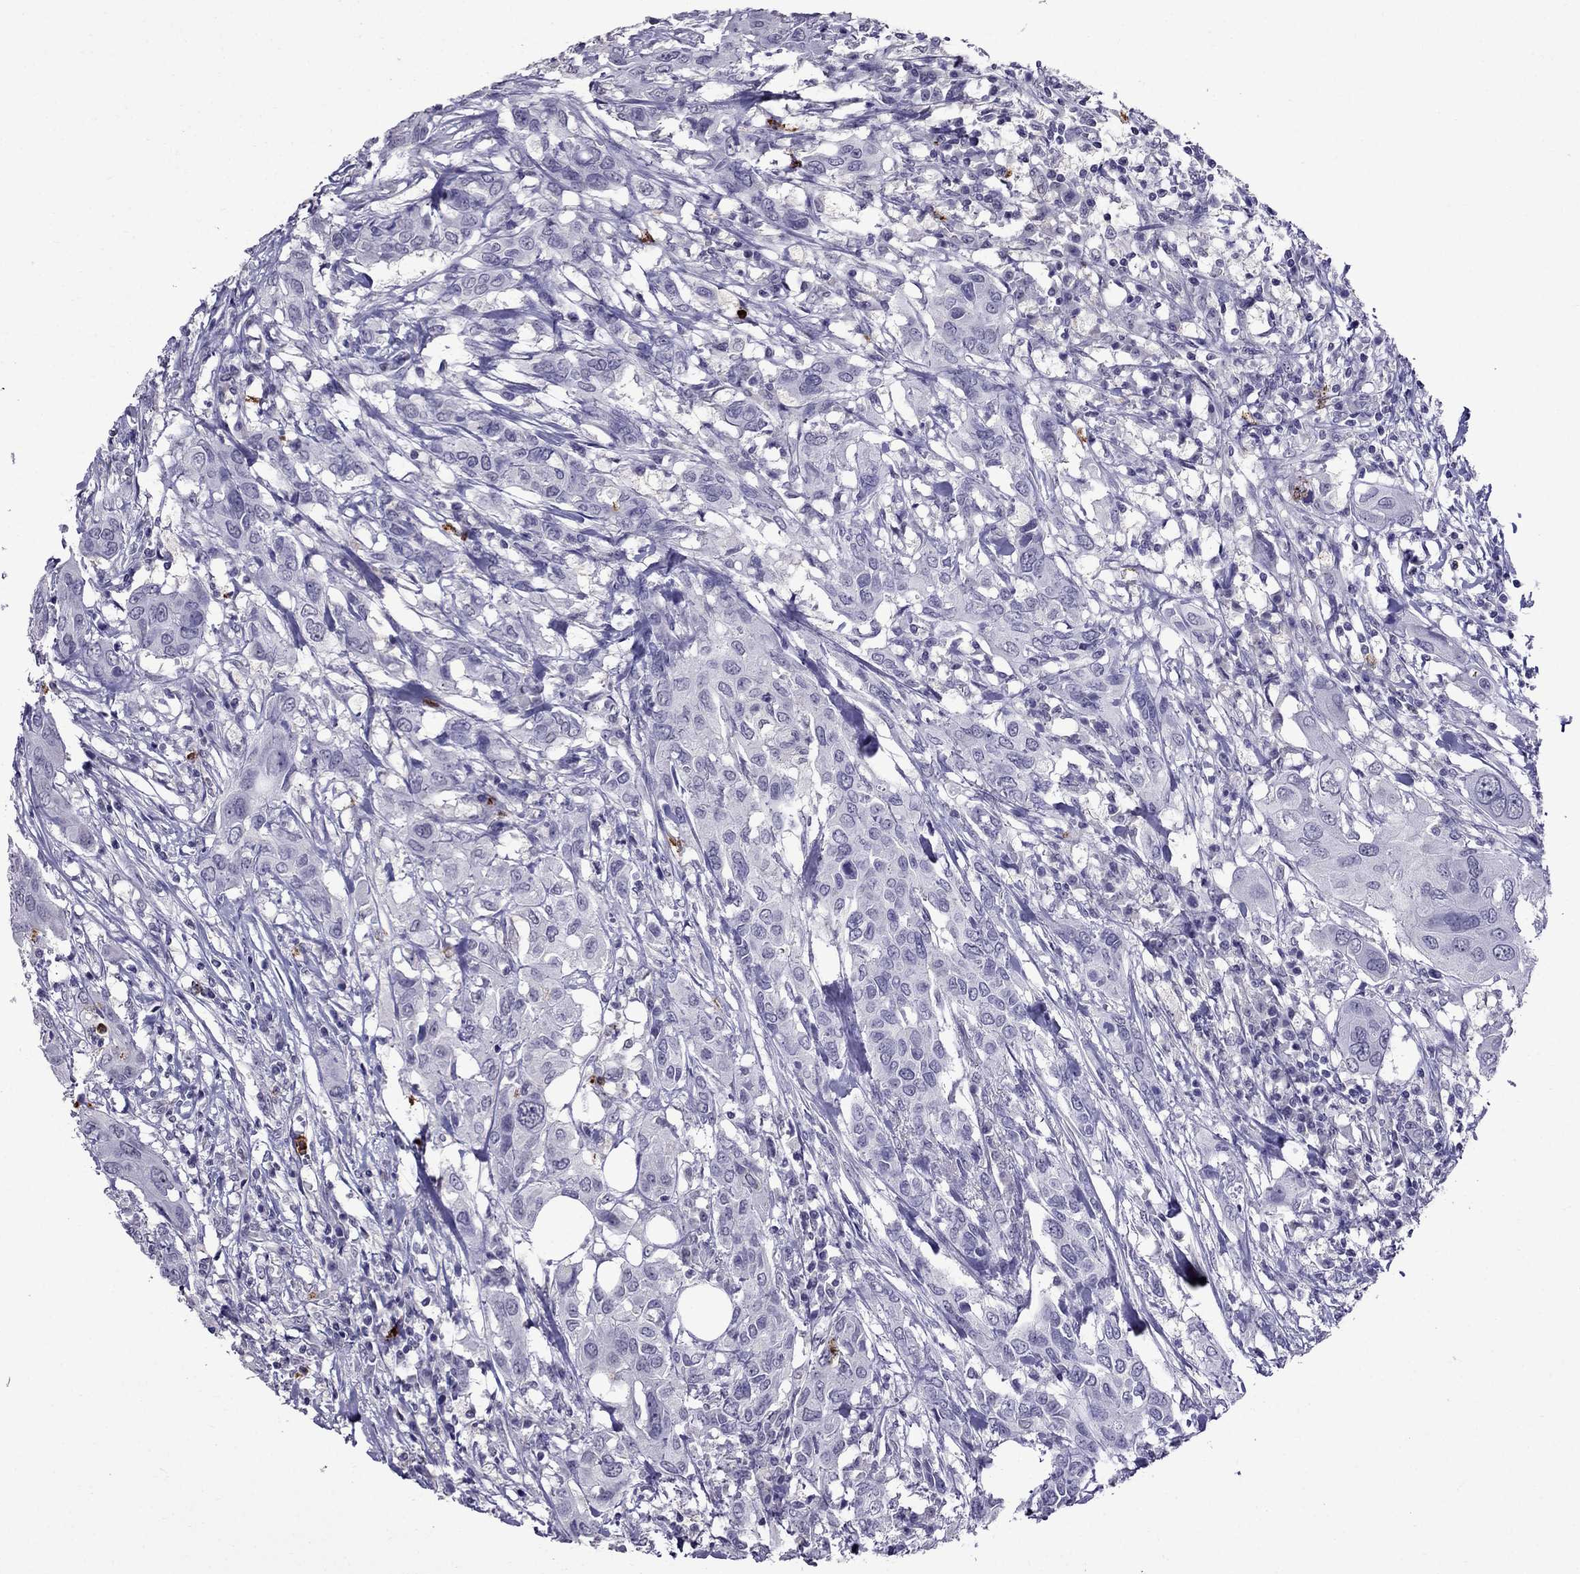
{"staining": {"intensity": "negative", "quantity": "none", "location": "none"}, "tissue": "urothelial cancer", "cell_type": "Tumor cells", "image_type": "cancer", "snomed": [{"axis": "morphology", "description": "Urothelial carcinoma, NOS"}, {"axis": "morphology", "description": "Urothelial carcinoma, High grade"}, {"axis": "topography", "description": "Urinary bladder"}], "caption": "A histopathology image of urothelial cancer stained for a protein reveals no brown staining in tumor cells. Brightfield microscopy of immunohistochemistry (IHC) stained with DAB (brown) and hematoxylin (blue), captured at high magnification.", "gene": "OLFM4", "patient": {"sex": "male", "age": 63}}